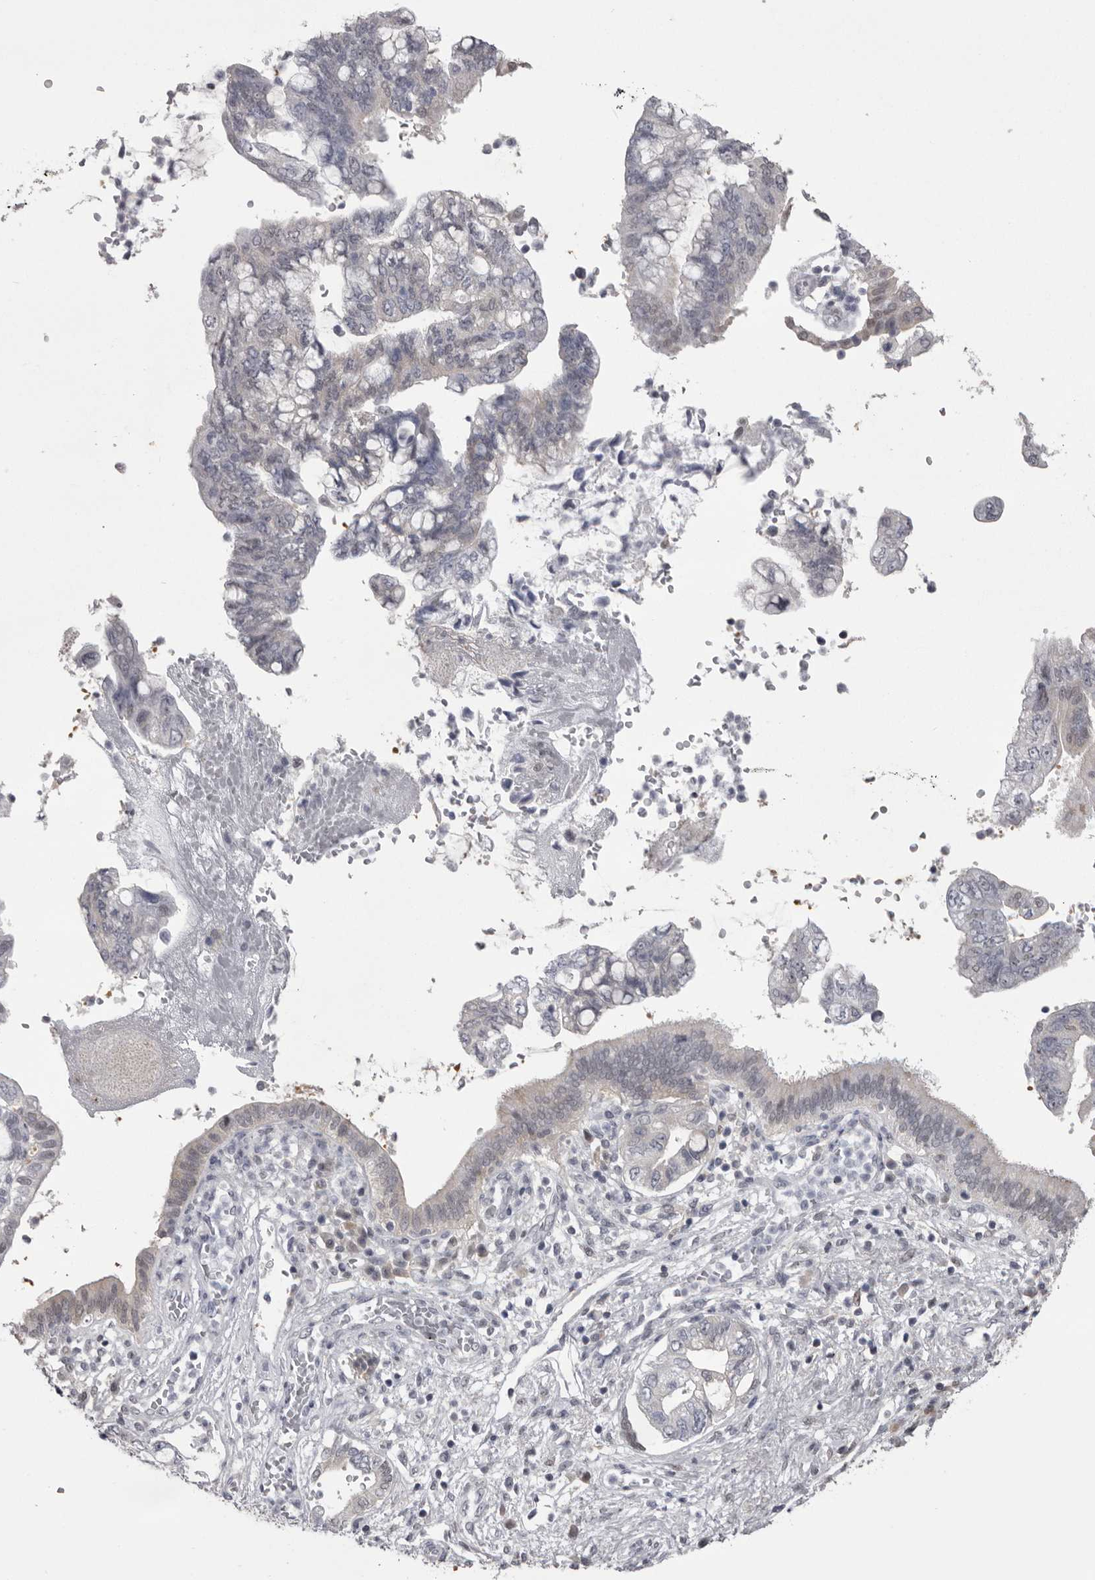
{"staining": {"intensity": "weak", "quantity": "<25%", "location": "cytoplasmic/membranous"}, "tissue": "pancreatic cancer", "cell_type": "Tumor cells", "image_type": "cancer", "snomed": [{"axis": "morphology", "description": "Adenocarcinoma, NOS"}, {"axis": "topography", "description": "Pancreas"}], "caption": "Pancreatic adenocarcinoma was stained to show a protein in brown. There is no significant positivity in tumor cells.", "gene": "MDH1", "patient": {"sex": "female", "age": 73}}